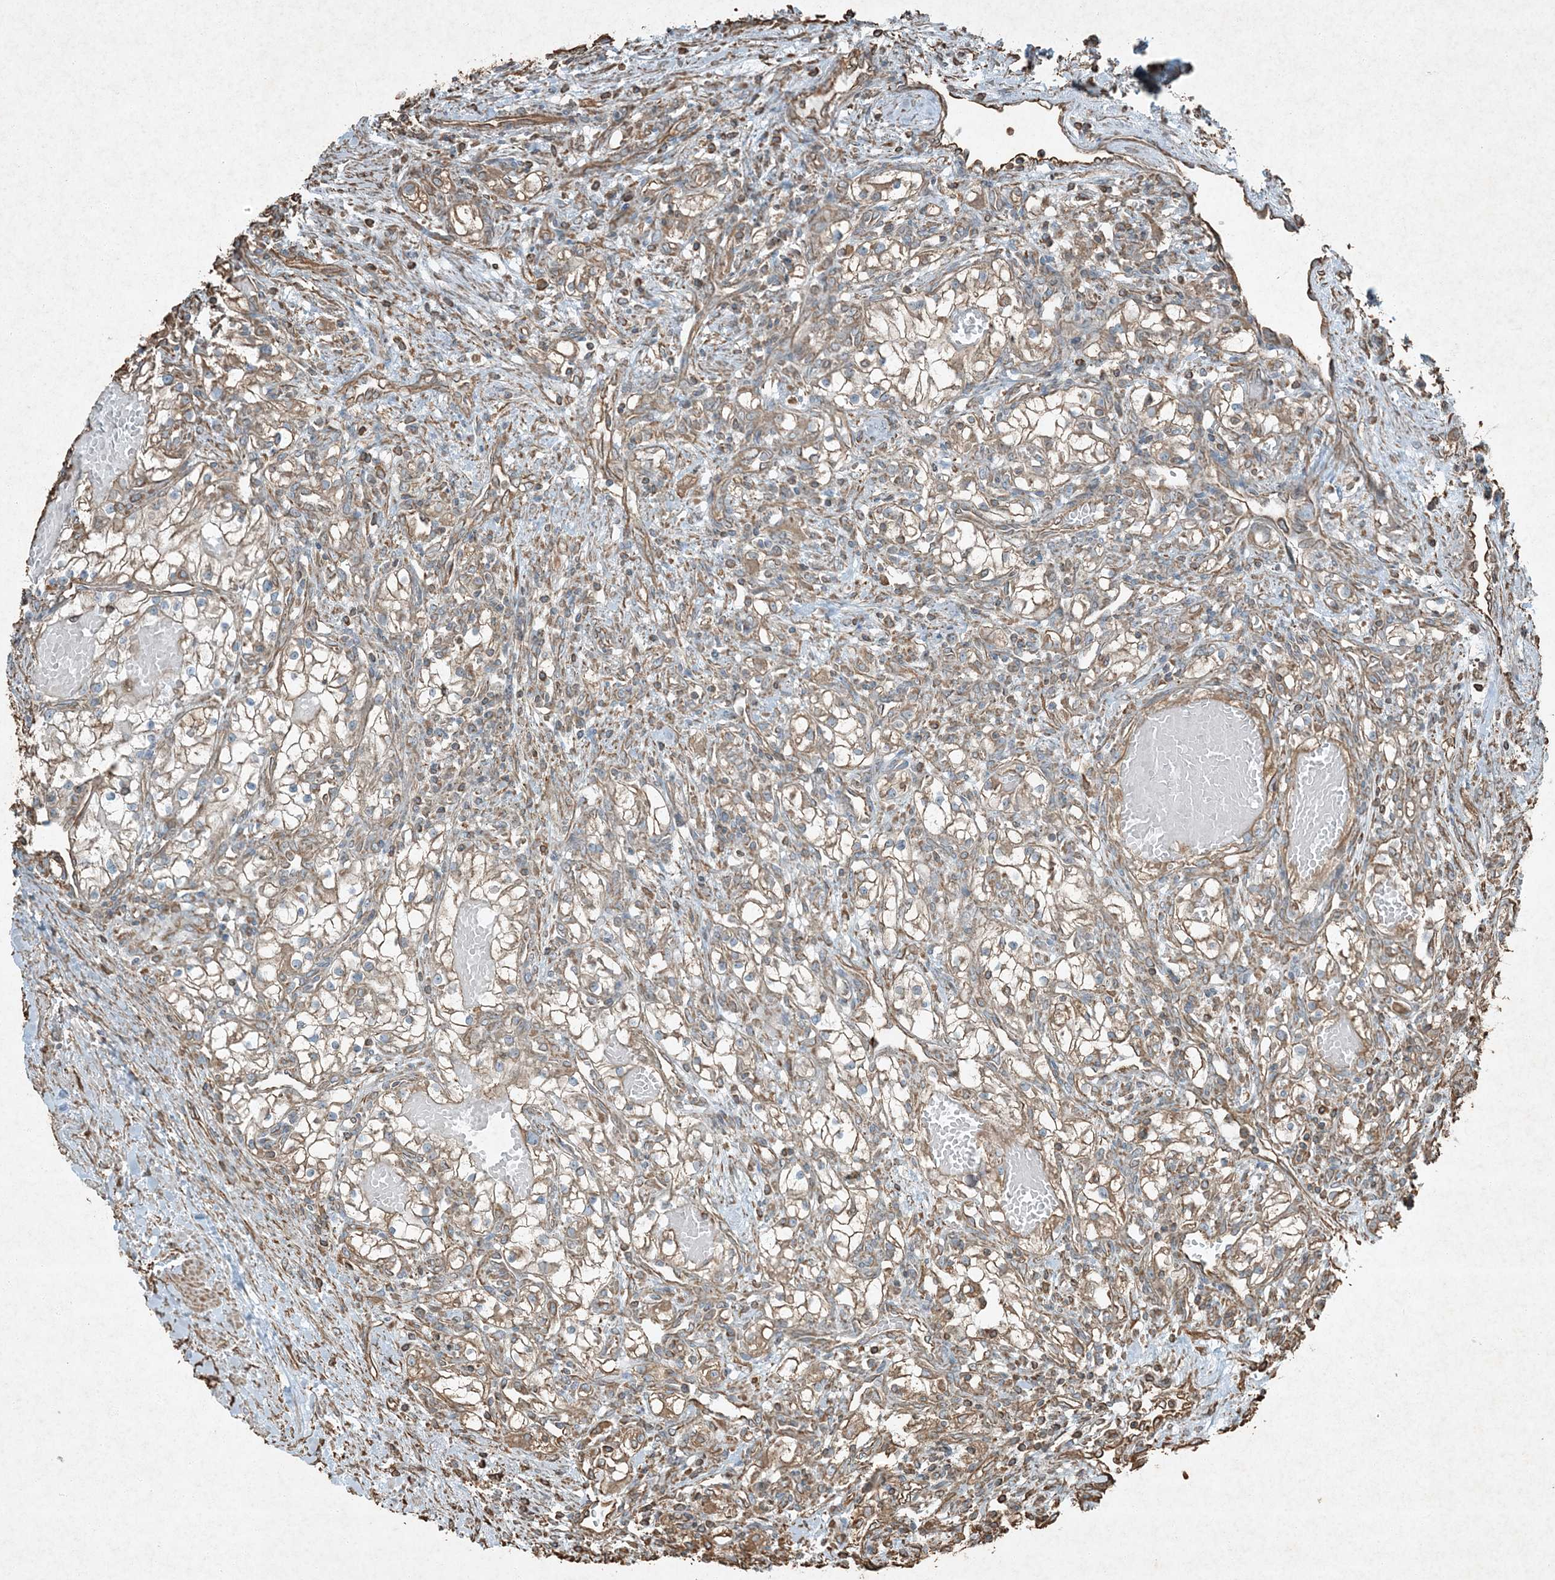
{"staining": {"intensity": "moderate", "quantity": ">75%", "location": "cytoplasmic/membranous"}, "tissue": "renal cancer", "cell_type": "Tumor cells", "image_type": "cancer", "snomed": [{"axis": "morphology", "description": "Normal tissue, NOS"}, {"axis": "morphology", "description": "Adenocarcinoma, NOS"}, {"axis": "topography", "description": "Kidney"}], "caption": "Immunohistochemical staining of human renal adenocarcinoma shows medium levels of moderate cytoplasmic/membranous protein staining in about >75% of tumor cells.", "gene": "RYK", "patient": {"sex": "male", "age": 68}}